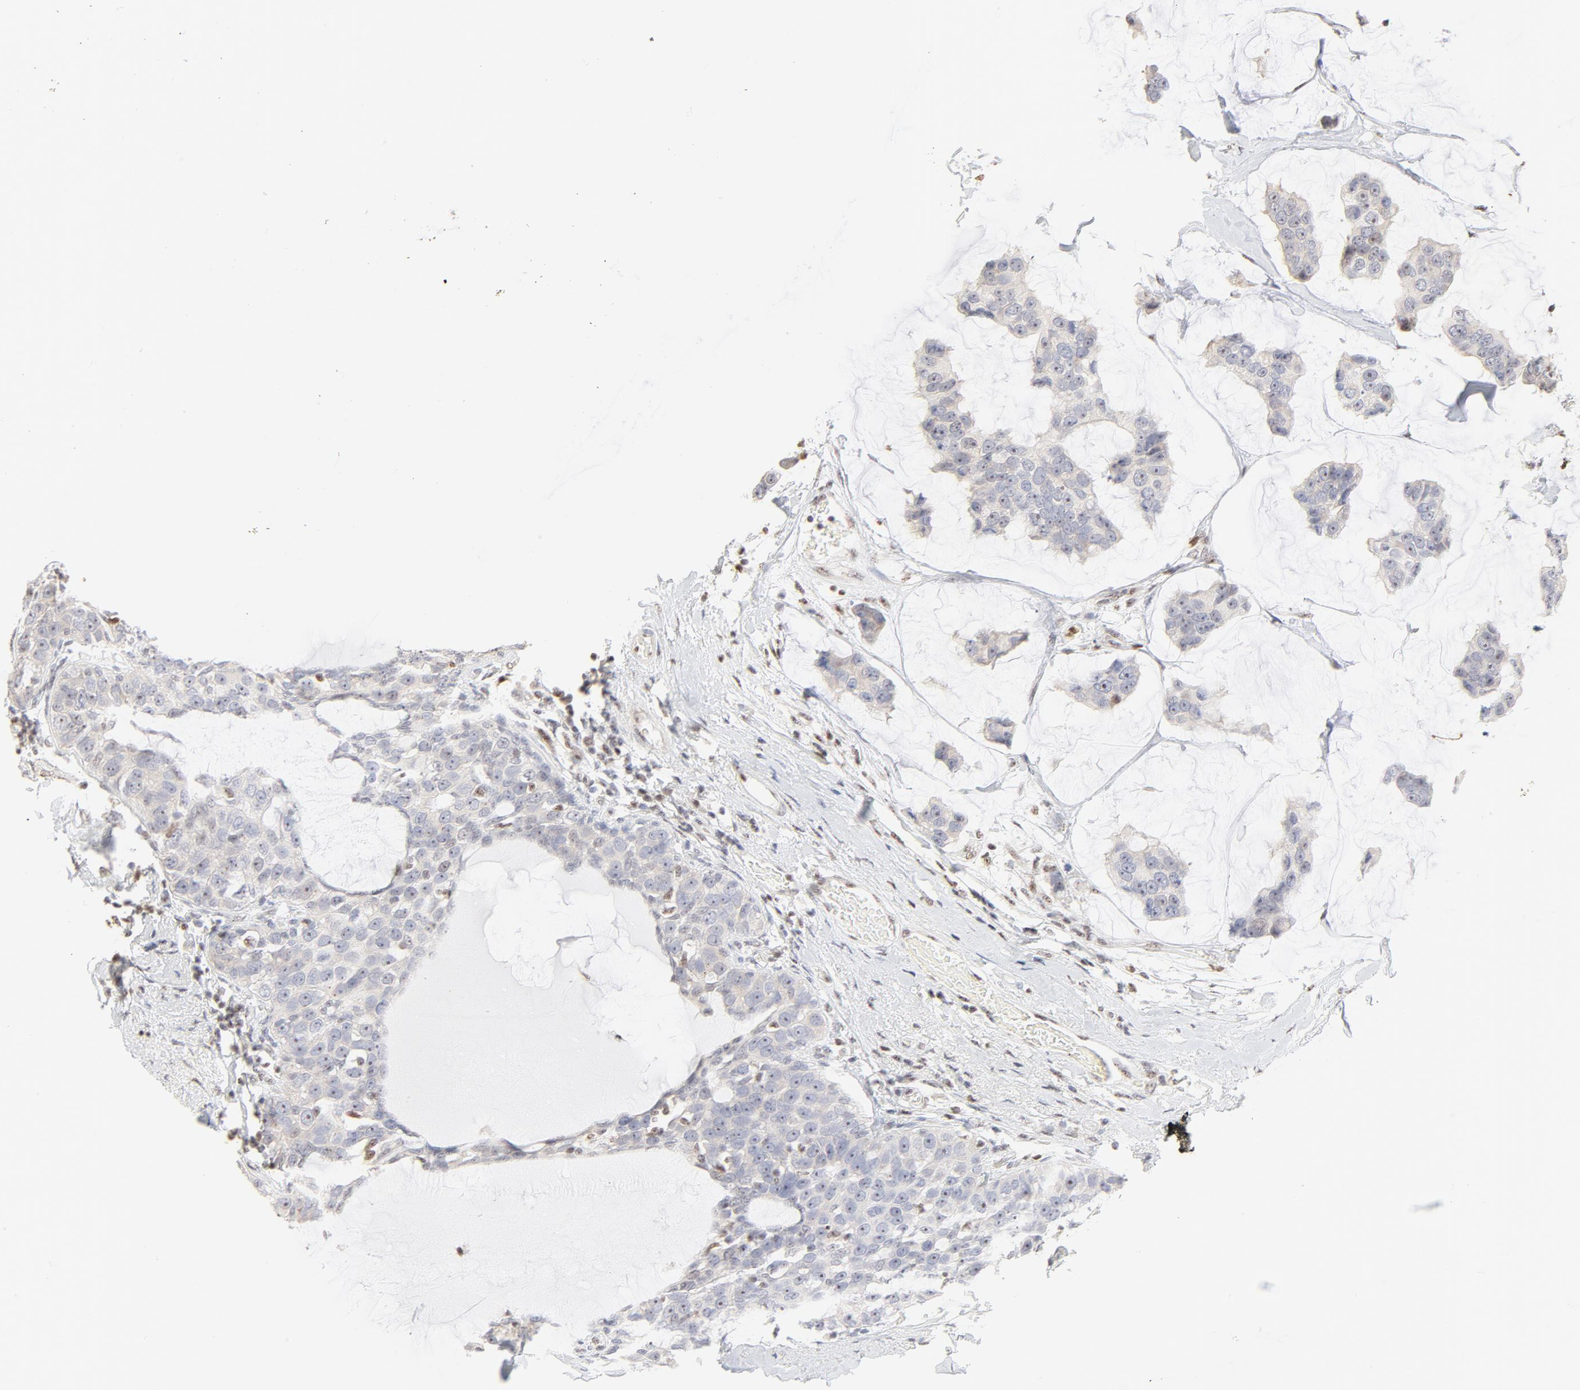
{"staining": {"intensity": "negative", "quantity": "none", "location": "none"}, "tissue": "breast cancer", "cell_type": "Tumor cells", "image_type": "cancer", "snomed": [{"axis": "morphology", "description": "Normal tissue, NOS"}, {"axis": "morphology", "description": "Duct carcinoma"}, {"axis": "topography", "description": "Breast"}], "caption": "IHC photomicrograph of human breast cancer stained for a protein (brown), which exhibits no positivity in tumor cells.", "gene": "NFIL3", "patient": {"sex": "female", "age": 50}}